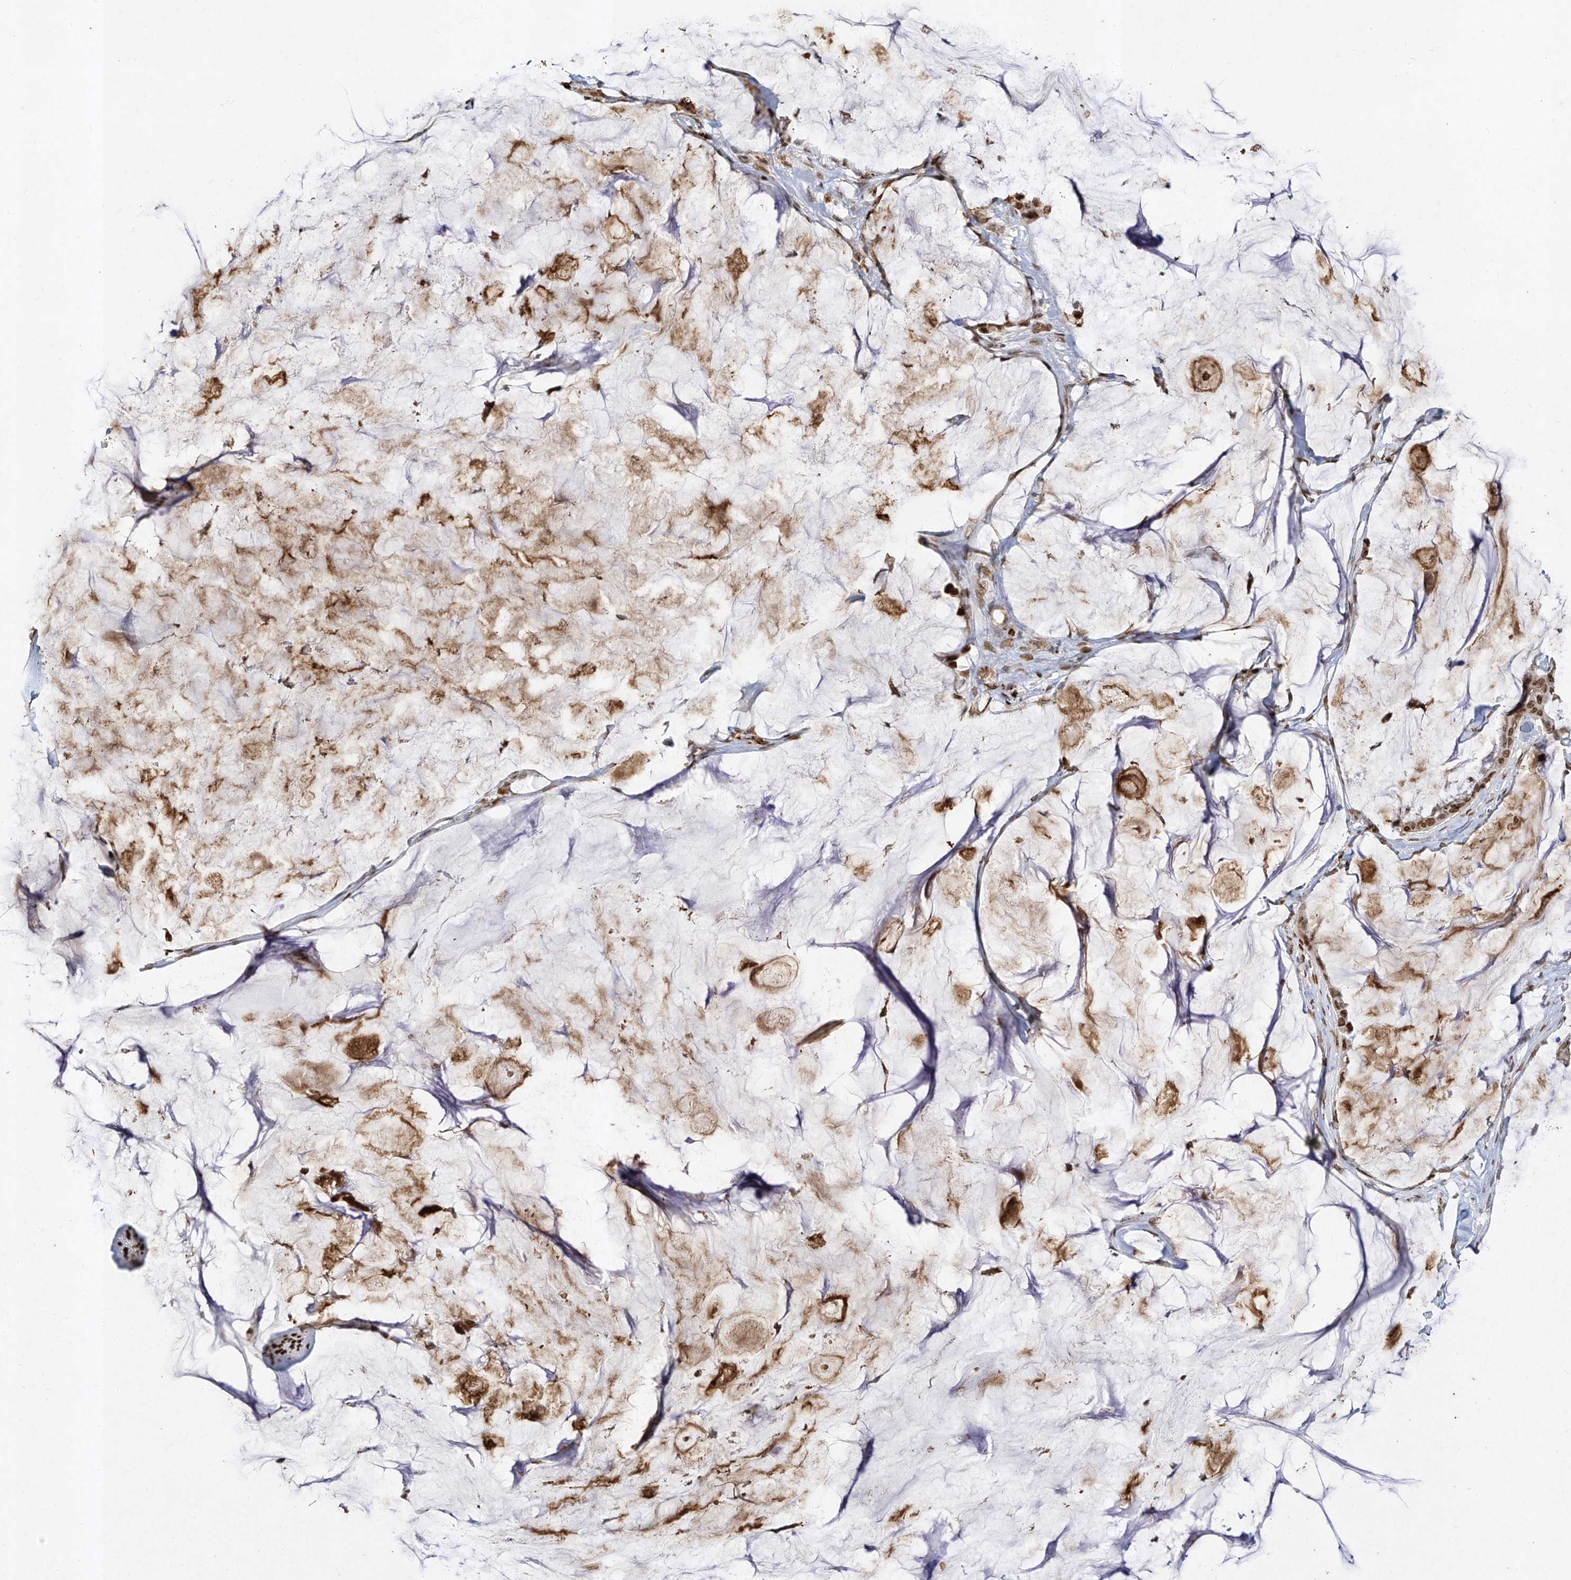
{"staining": {"intensity": "moderate", "quantity": ">75%", "location": "cytoplasmic/membranous,nuclear"}, "tissue": "pancreatic cancer", "cell_type": "Tumor cells", "image_type": "cancer", "snomed": [{"axis": "morphology", "description": "Adenocarcinoma, NOS"}, {"axis": "topography", "description": "Pancreas"}], "caption": "An immunohistochemistry image of tumor tissue is shown. Protein staining in brown highlights moderate cytoplasmic/membranous and nuclear positivity in pancreatic adenocarcinoma within tumor cells. Immunohistochemistry (ihc) stains the protein of interest in brown and the nuclei are stained blue.", "gene": "ATRIP", "patient": {"sex": "male", "age": 41}}